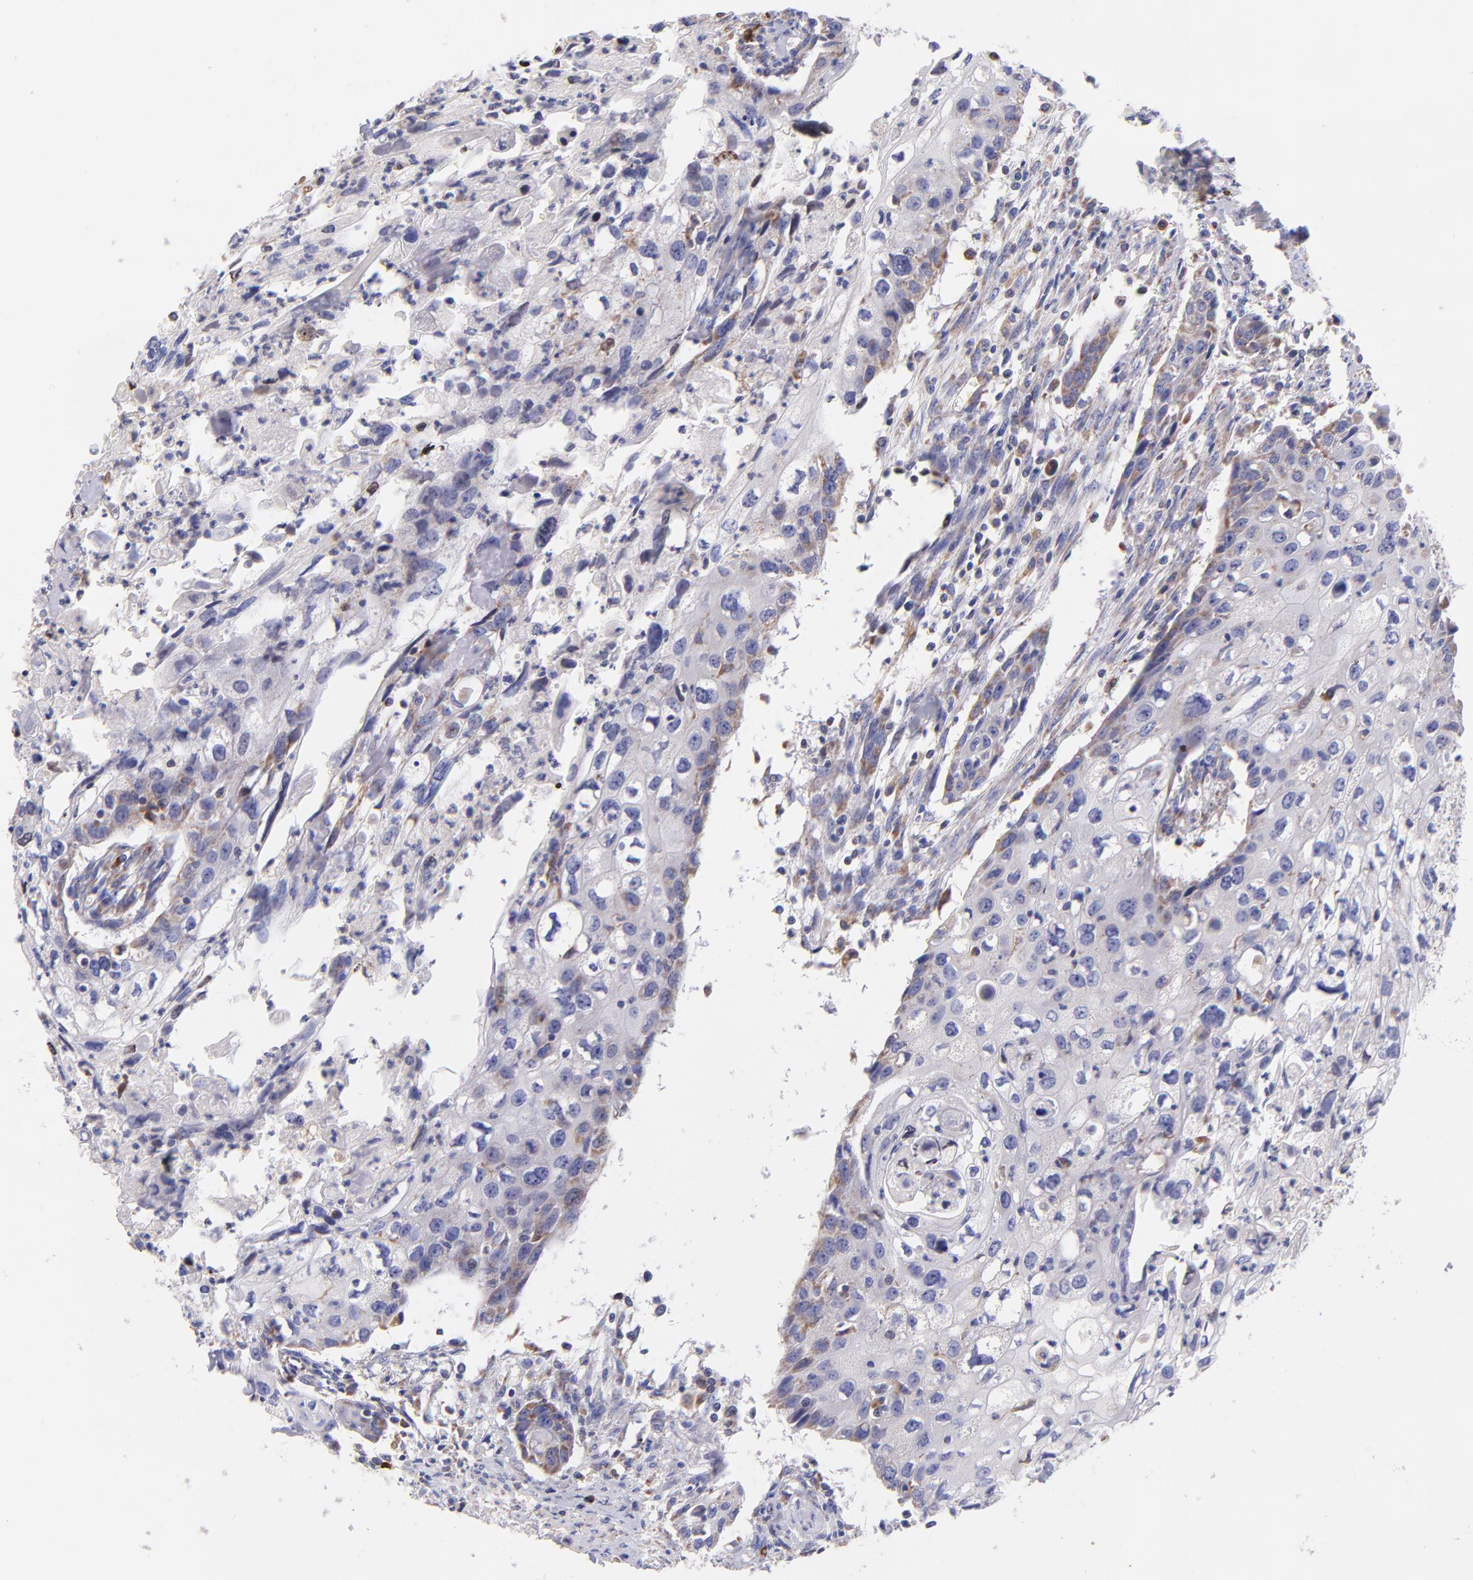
{"staining": {"intensity": "weak", "quantity": "<25%", "location": "cytoplasmic/membranous"}, "tissue": "urothelial cancer", "cell_type": "Tumor cells", "image_type": "cancer", "snomed": [{"axis": "morphology", "description": "Urothelial carcinoma, High grade"}, {"axis": "topography", "description": "Urinary bladder"}], "caption": "This is a photomicrograph of immunohistochemistry (IHC) staining of high-grade urothelial carcinoma, which shows no expression in tumor cells.", "gene": "PREX1", "patient": {"sex": "male", "age": 54}}